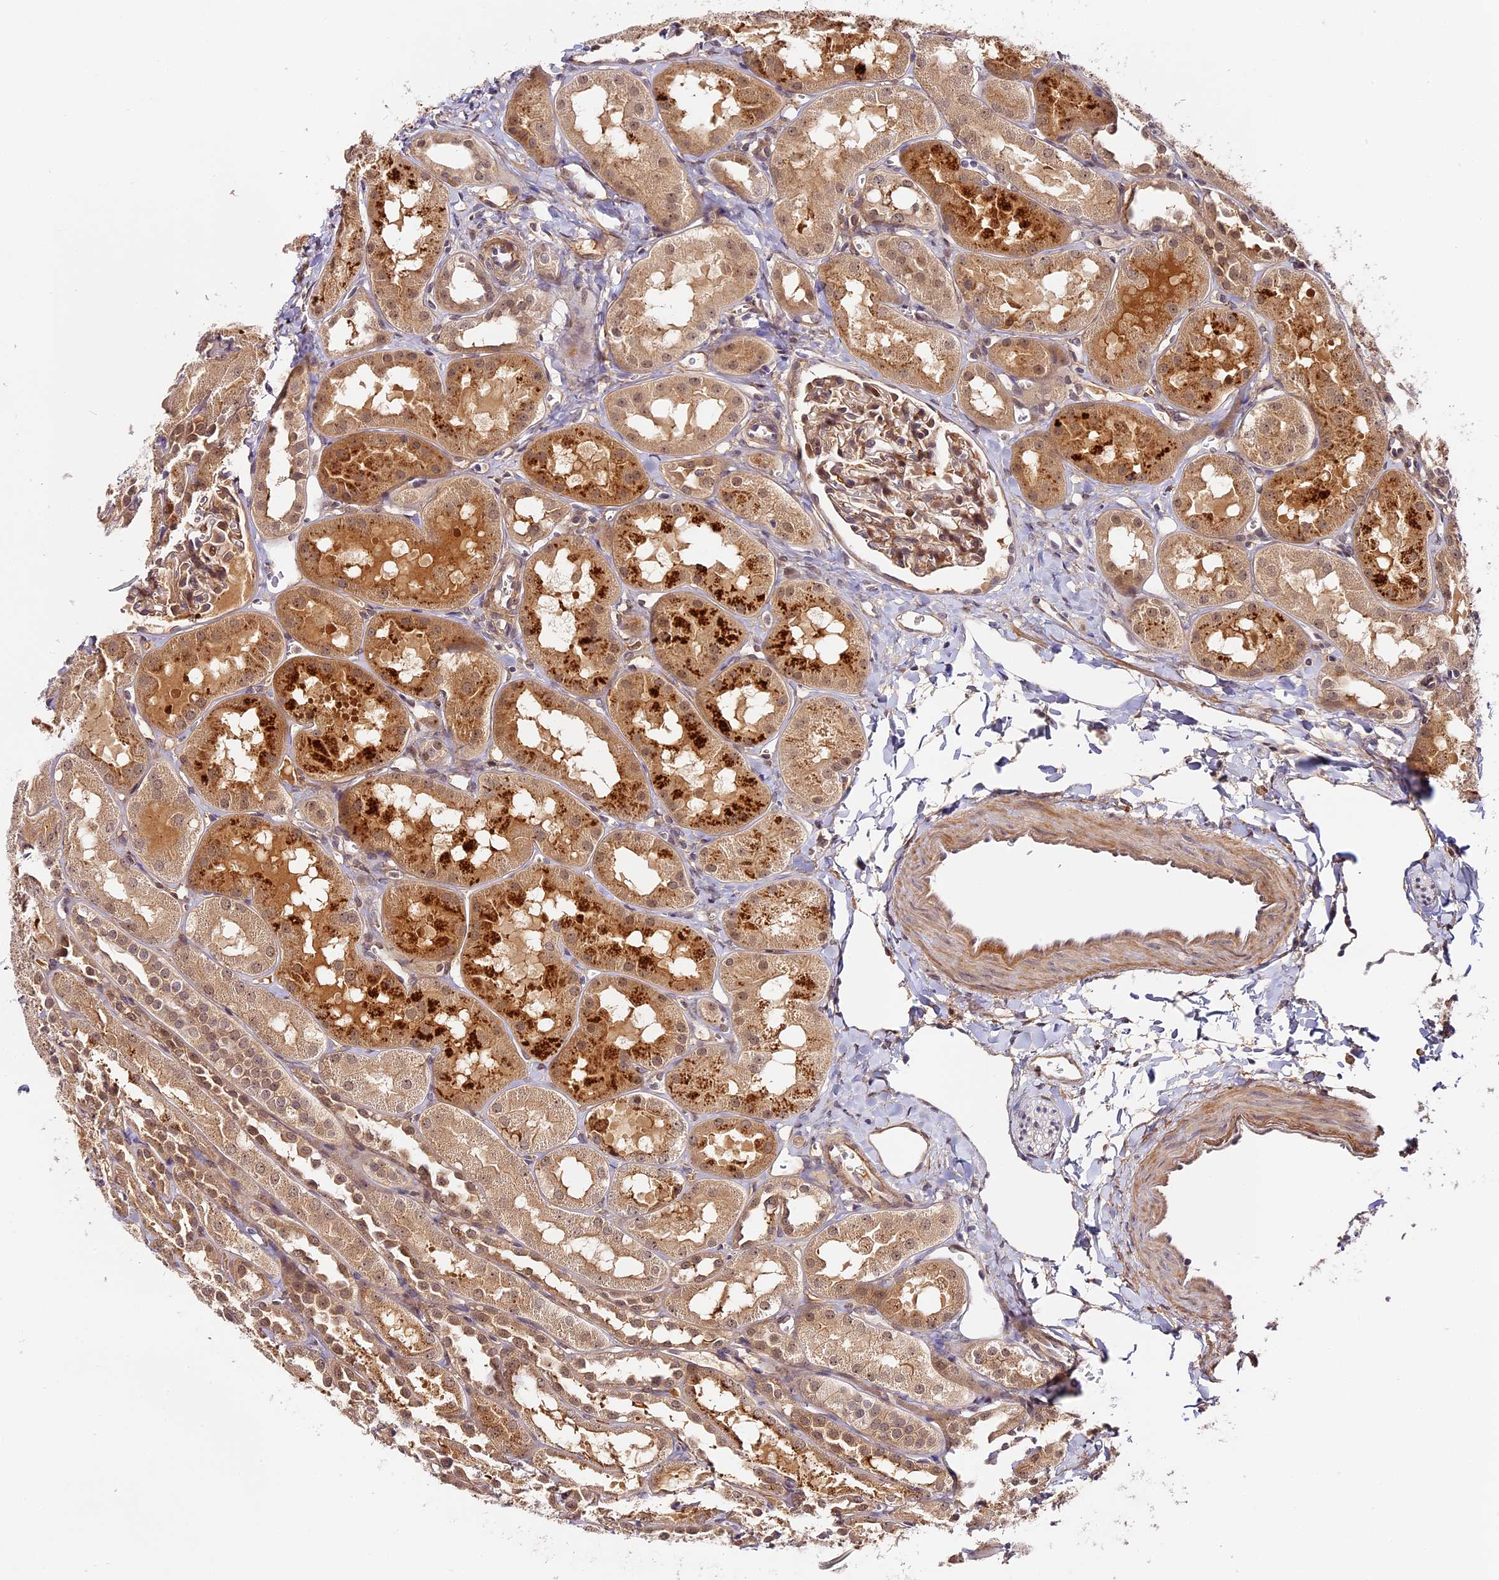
{"staining": {"intensity": "moderate", "quantity": ">75%", "location": "cytoplasmic/membranous,nuclear"}, "tissue": "kidney", "cell_type": "Cells in glomeruli", "image_type": "normal", "snomed": [{"axis": "morphology", "description": "Normal tissue, NOS"}, {"axis": "topography", "description": "Kidney"}, {"axis": "topography", "description": "Urinary bladder"}], "caption": "High-power microscopy captured an IHC image of benign kidney, revealing moderate cytoplasmic/membranous,nuclear positivity in about >75% of cells in glomeruli.", "gene": "IMPACT", "patient": {"sex": "male", "age": 16}}